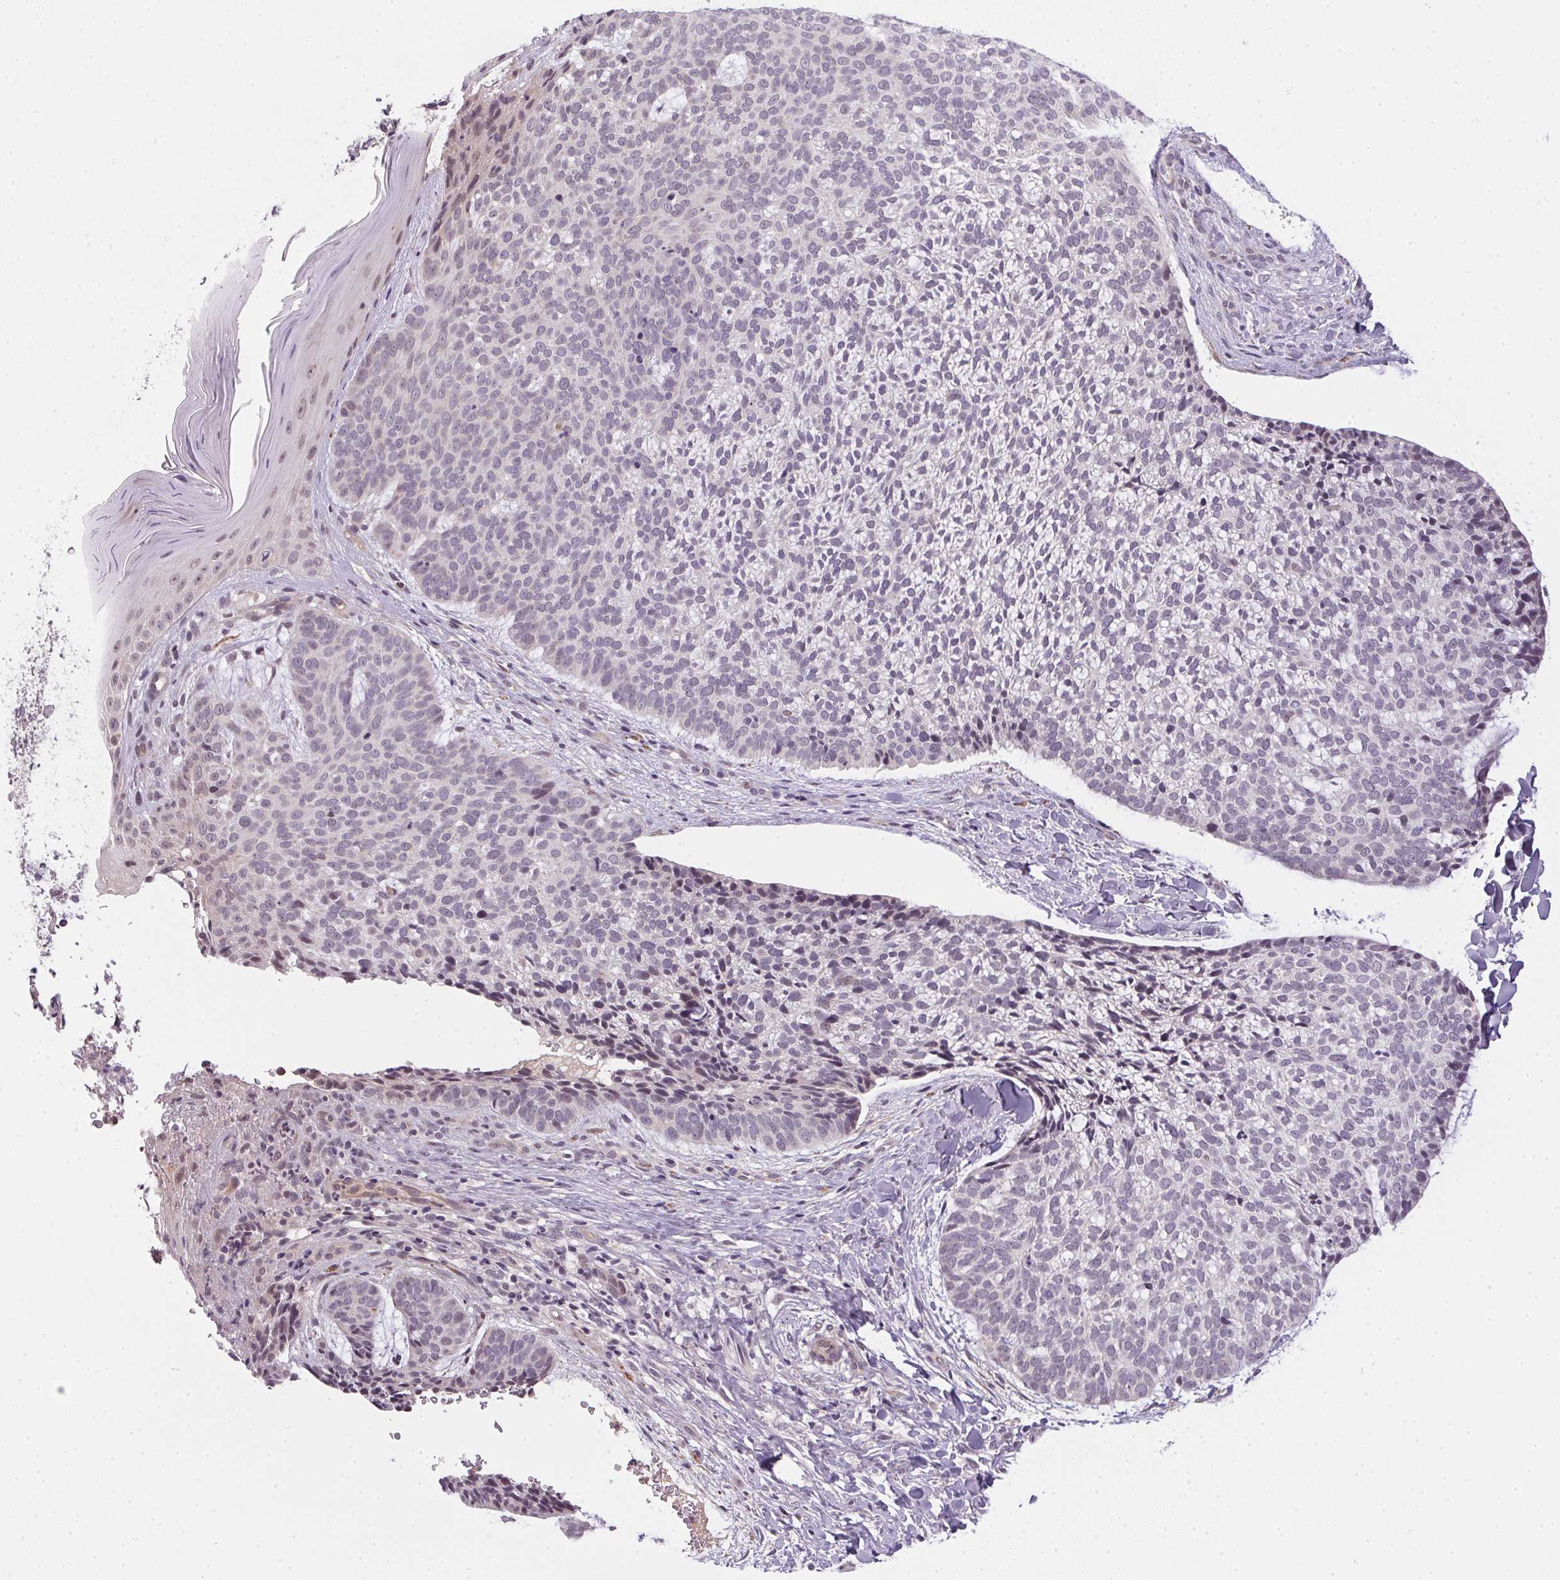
{"staining": {"intensity": "negative", "quantity": "none", "location": "none"}, "tissue": "skin cancer", "cell_type": "Tumor cells", "image_type": "cancer", "snomed": [{"axis": "morphology", "description": "Basal cell carcinoma"}, {"axis": "topography", "description": "Skin"}], "caption": "Basal cell carcinoma (skin) was stained to show a protein in brown. There is no significant expression in tumor cells. The staining was performed using DAB (3,3'-diaminobenzidine) to visualize the protein expression in brown, while the nuclei were stained in blue with hematoxylin (Magnification: 20x).", "gene": "CFAP92", "patient": {"sex": "male", "age": 64}}